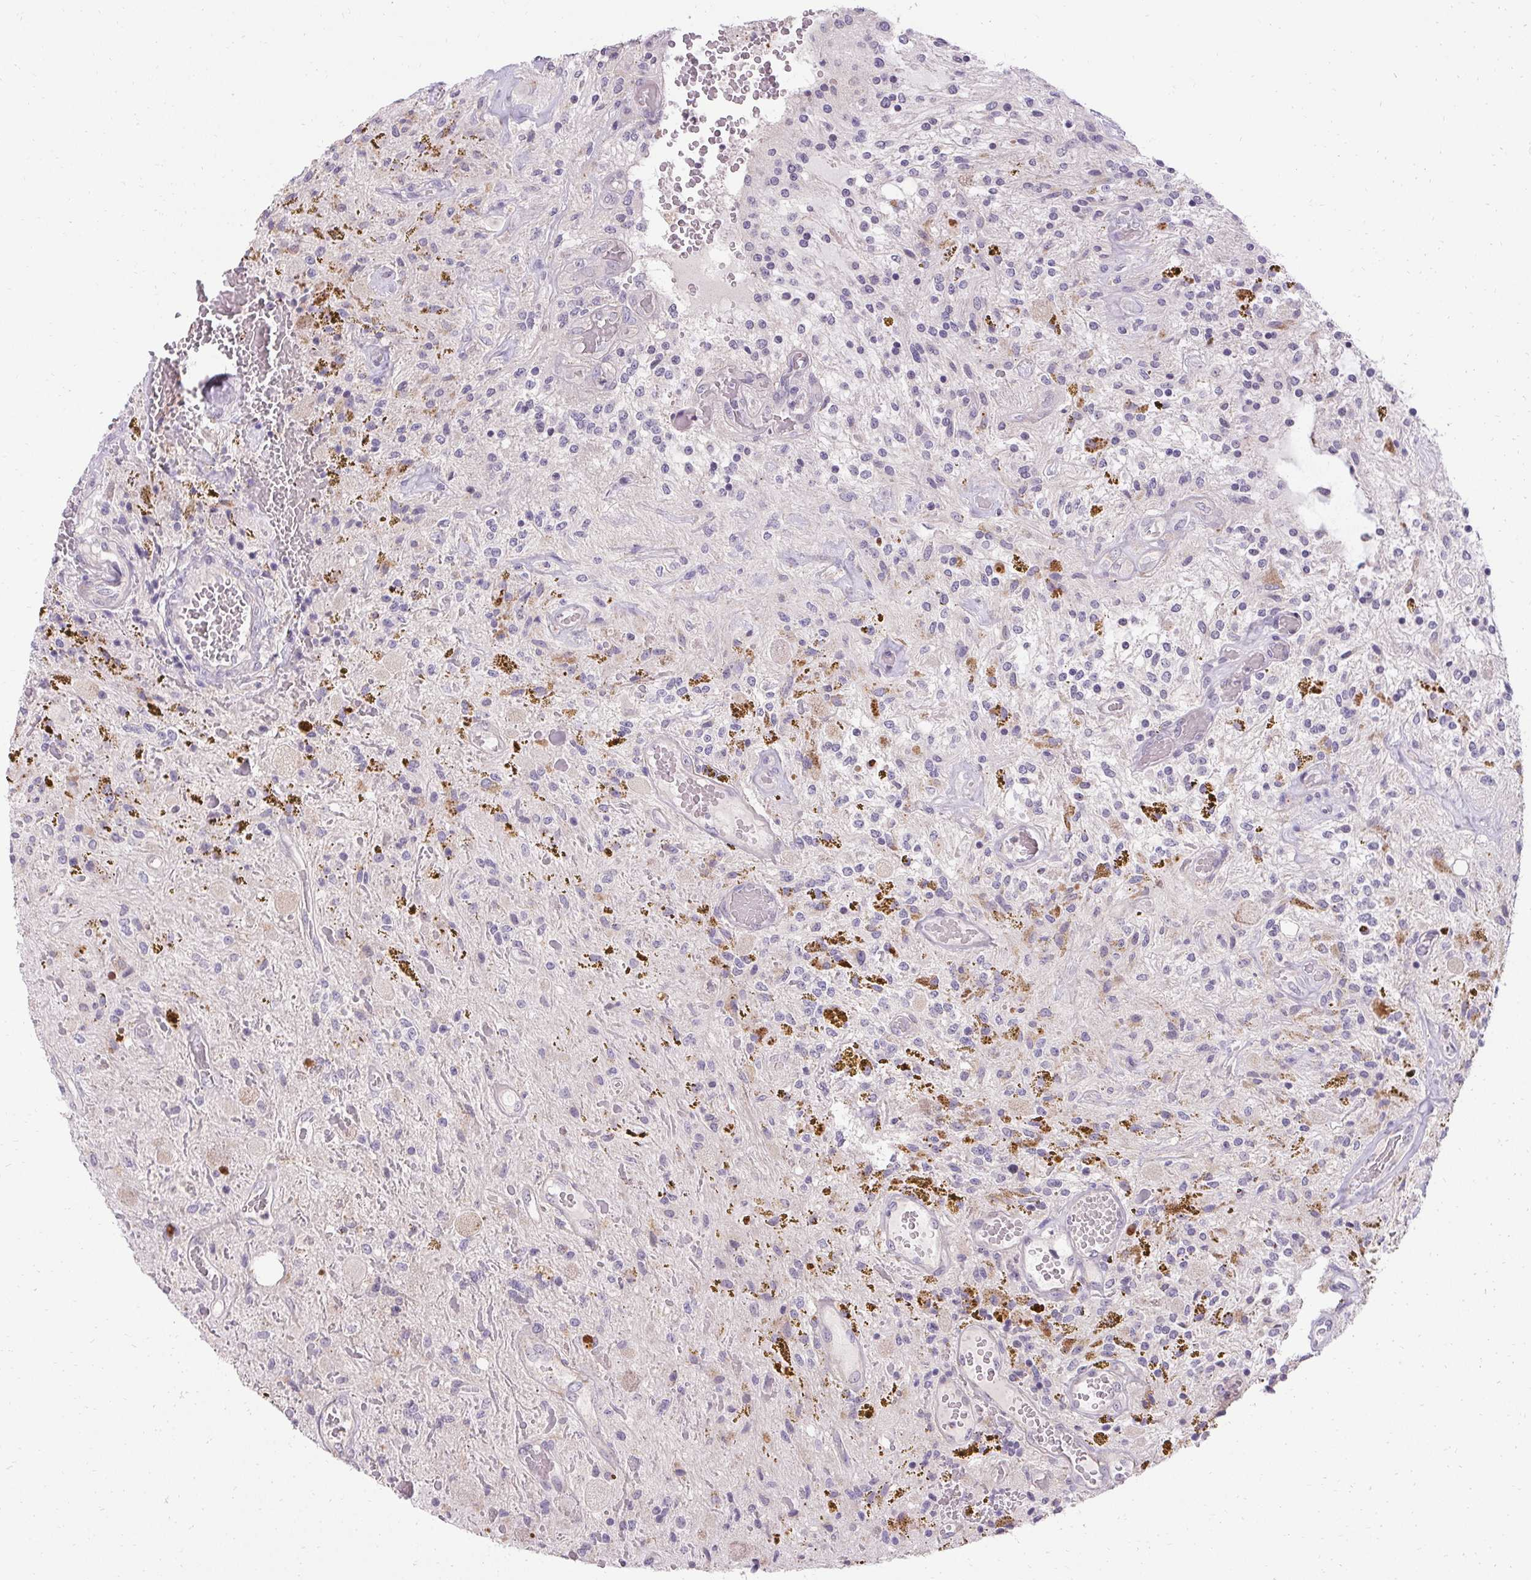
{"staining": {"intensity": "negative", "quantity": "none", "location": "none"}, "tissue": "glioma", "cell_type": "Tumor cells", "image_type": "cancer", "snomed": [{"axis": "morphology", "description": "Glioma, malignant, Low grade"}, {"axis": "topography", "description": "Cerebellum"}], "caption": "Tumor cells show no significant expression in low-grade glioma (malignant).", "gene": "HSD17B3", "patient": {"sex": "female", "age": 14}}